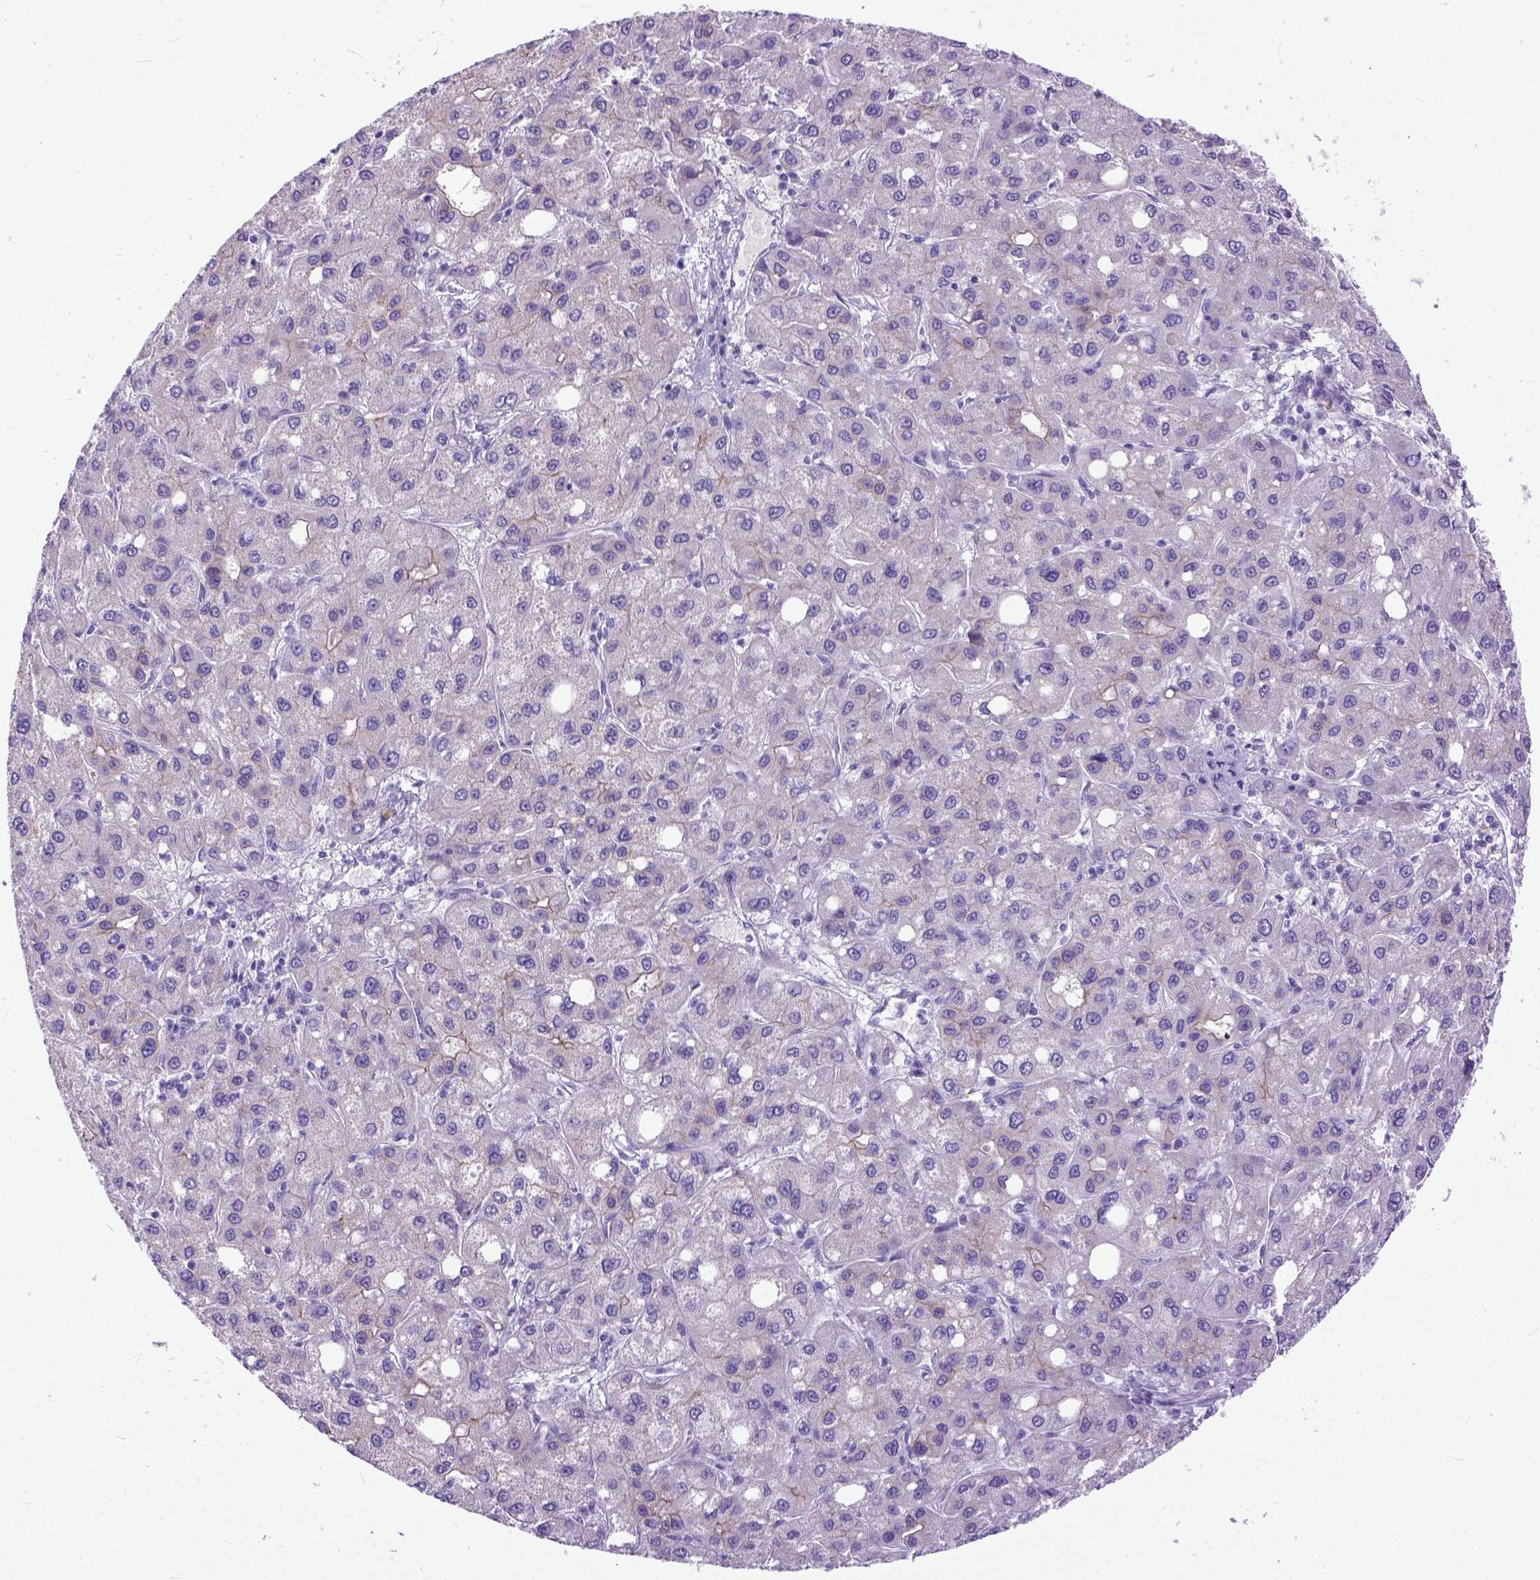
{"staining": {"intensity": "negative", "quantity": "none", "location": "none"}, "tissue": "liver cancer", "cell_type": "Tumor cells", "image_type": "cancer", "snomed": [{"axis": "morphology", "description": "Carcinoma, Hepatocellular, NOS"}, {"axis": "topography", "description": "Liver"}], "caption": "Tumor cells are negative for protein expression in human hepatocellular carcinoma (liver).", "gene": "PPL", "patient": {"sex": "male", "age": 73}}